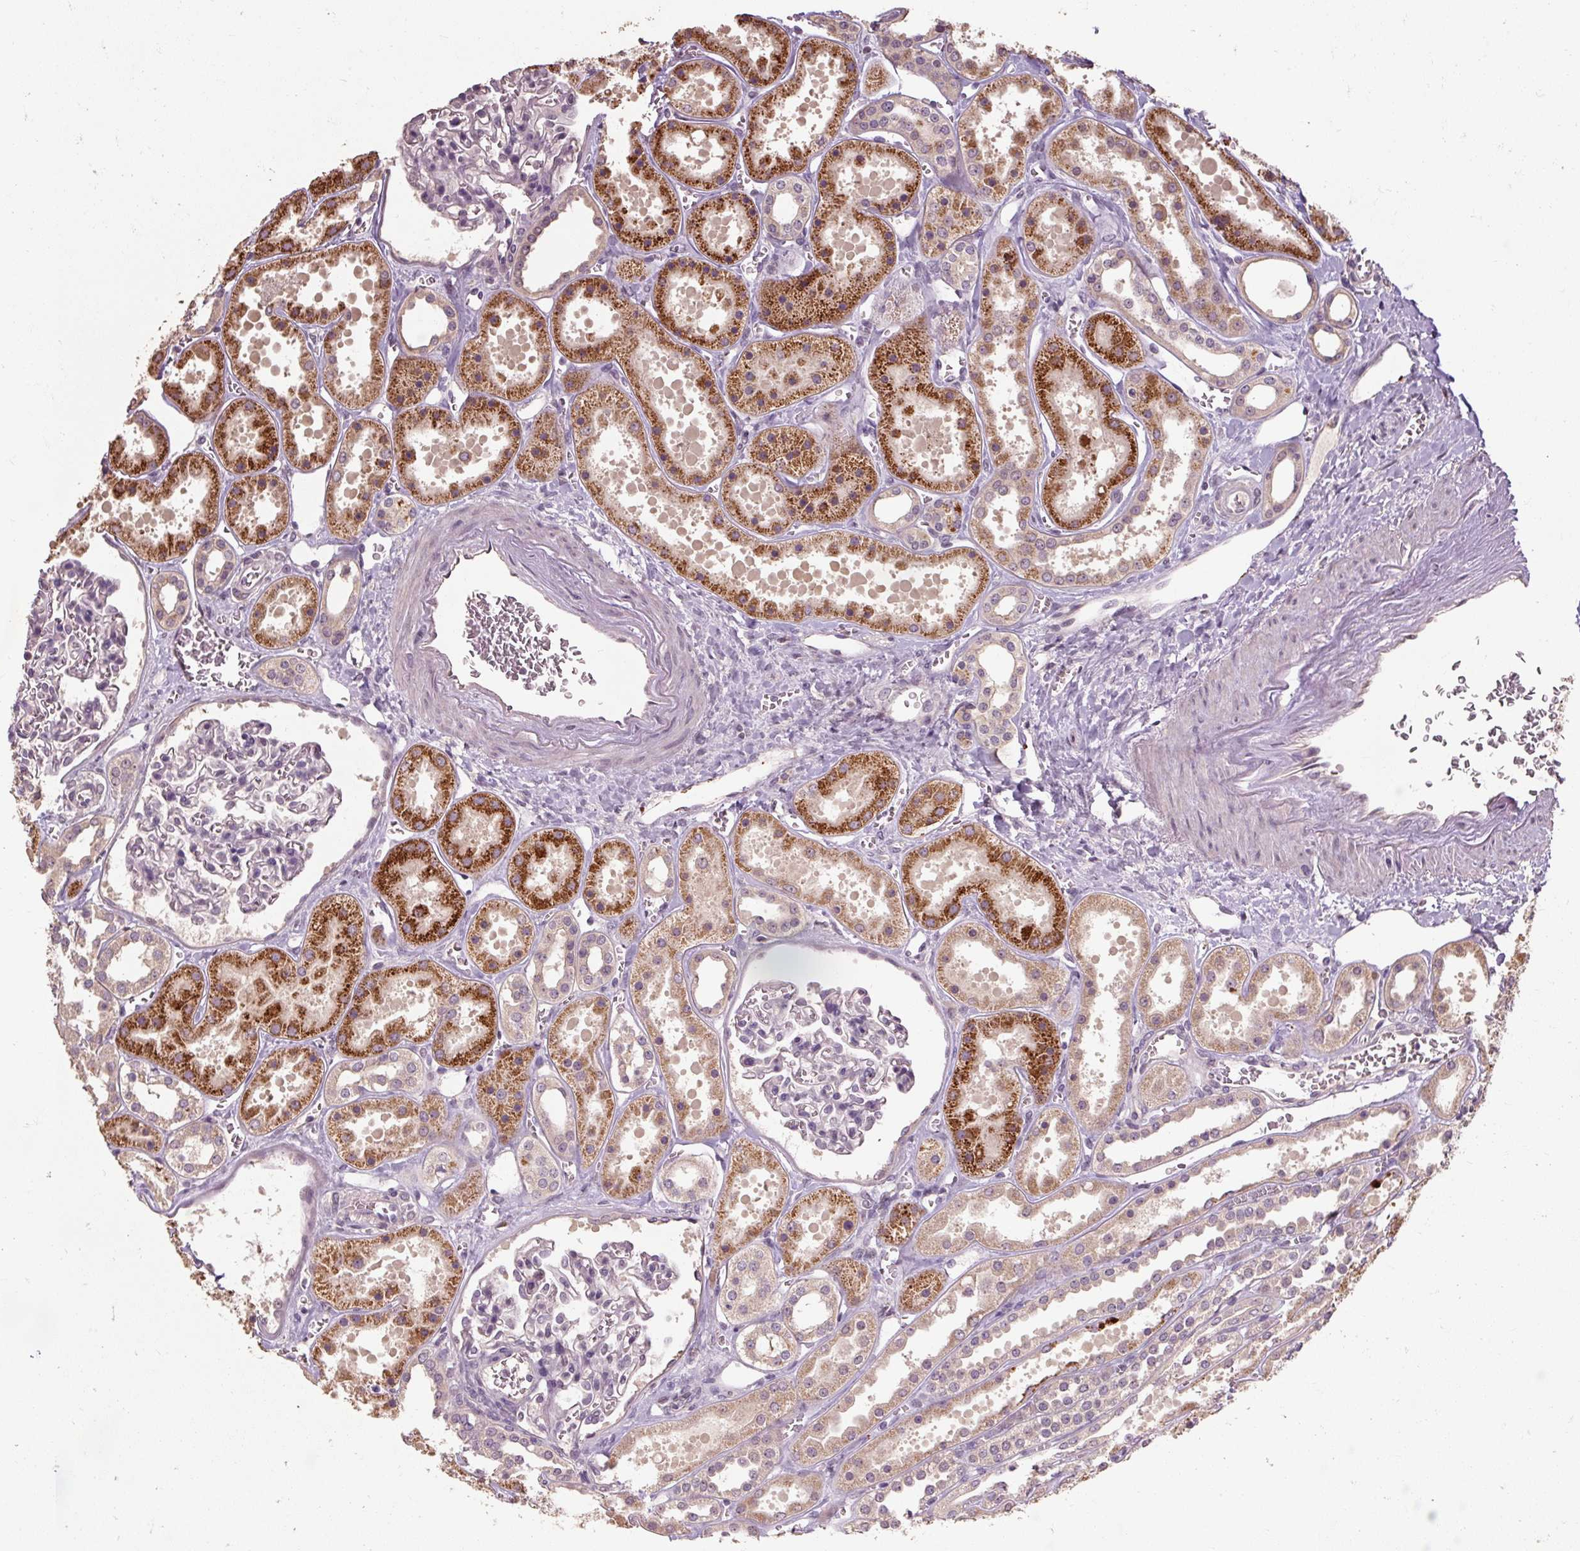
{"staining": {"intensity": "negative", "quantity": "none", "location": "none"}, "tissue": "kidney", "cell_type": "Cells in glomeruli", "image_type": "normal", "snomed": [{"axis": "morphology", "description": "Normal tissue, NOS"}, {"axis": "topography", "description": "Kidney"}], "caption": "The histopathology image reveals no staining of cells in glomeruli in unremarkable kidney.", "gene": "CFAP65", "patient": {"sex": "female", "age": 41}}